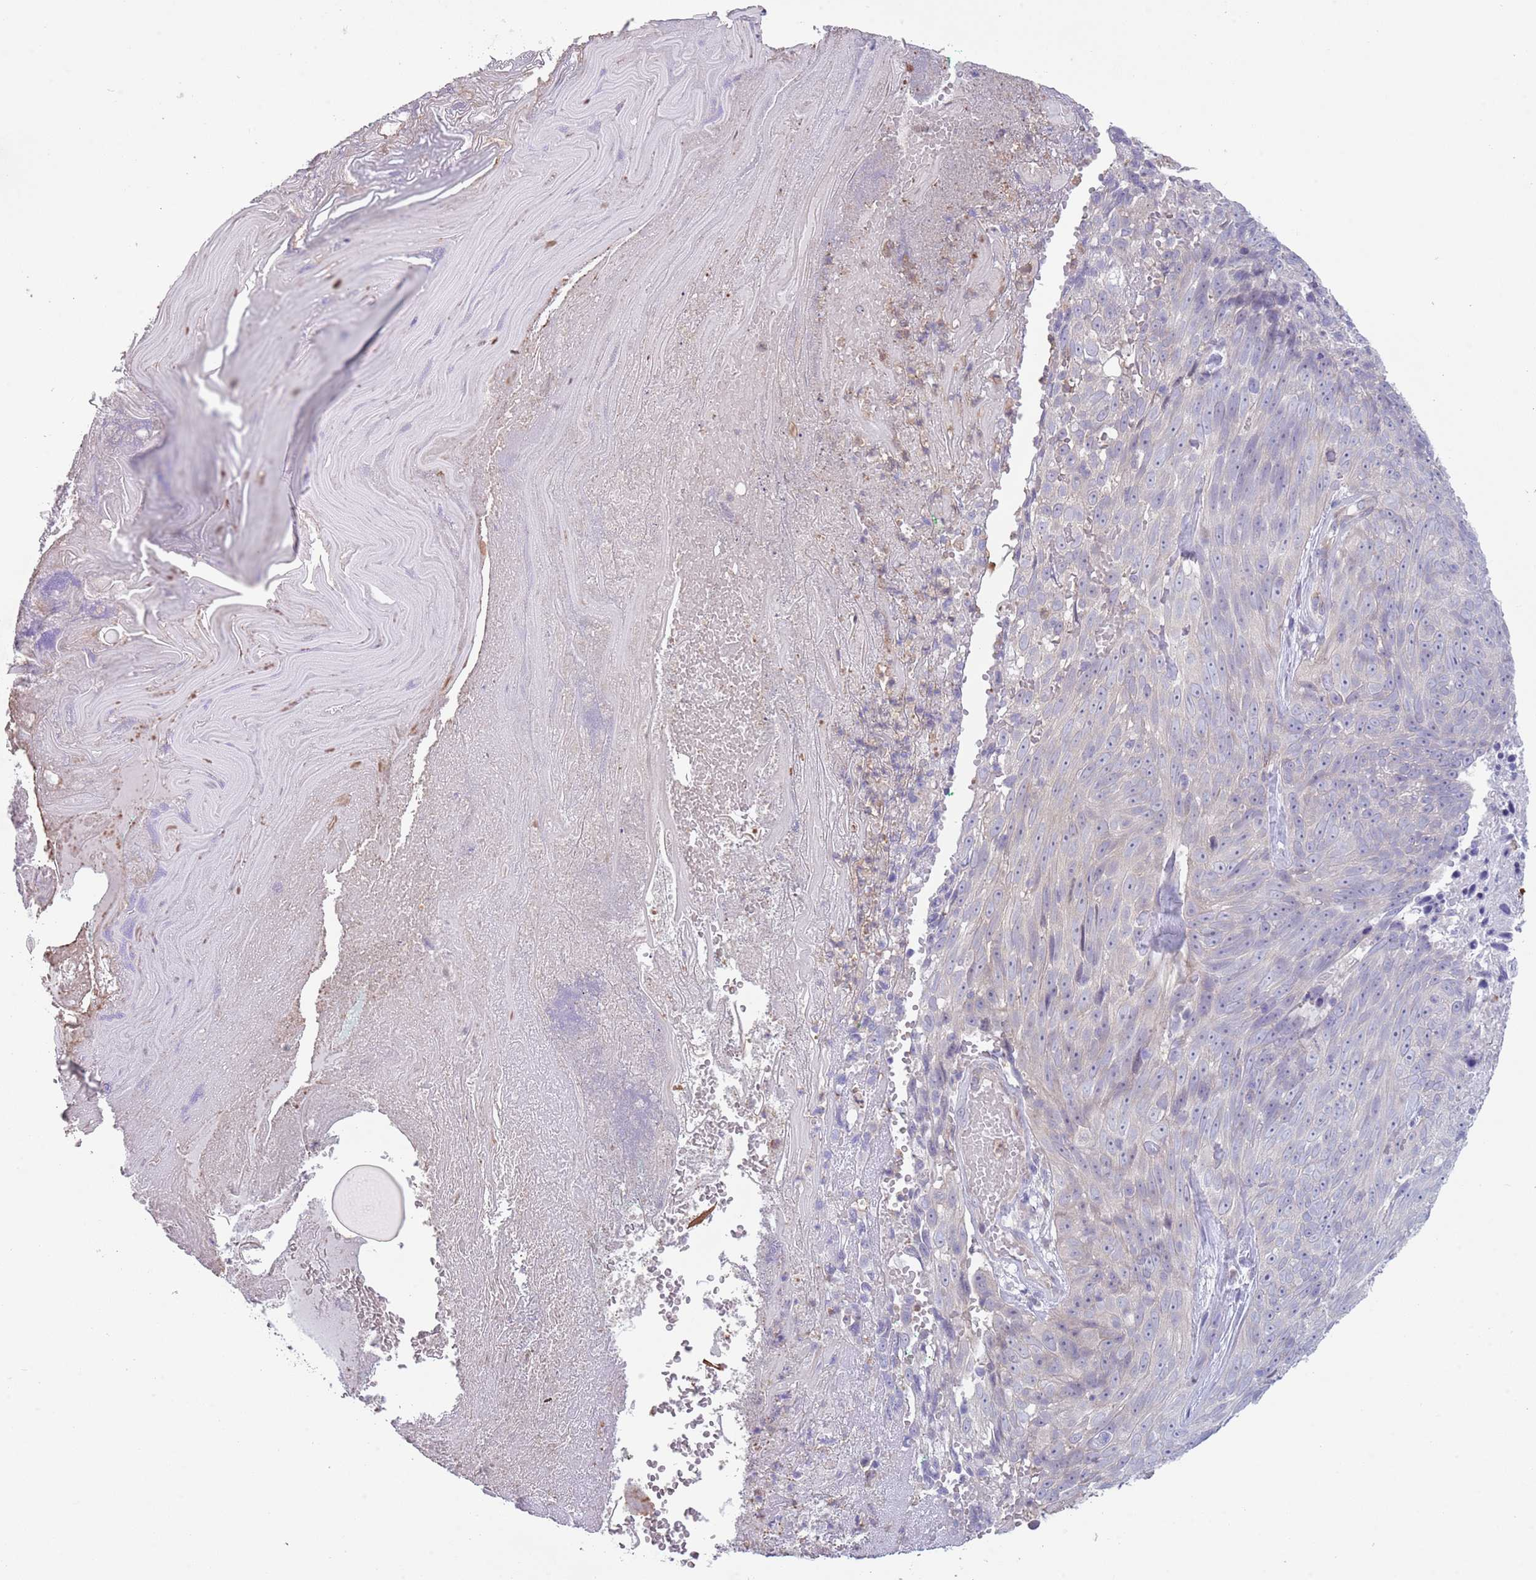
{"staining": {"intensity": "negative", "quantity": "none", "location": "none"}, "tissue": "skin cancer", "cell_type": "Tumor cells", "image_type": "cancer", "snomed": [{"axis": "morphology", "description": "Squamous cell carcinoma, NOS"}, {"axis": "topography", "description": "Skin"}], "caption": "The IHC histopathology image has no significant positivity in tumor cells of skin squamous cell carcinoma tissue.", "gene": "ZFP2", "patient": {"sex": "female", "age": 87}}